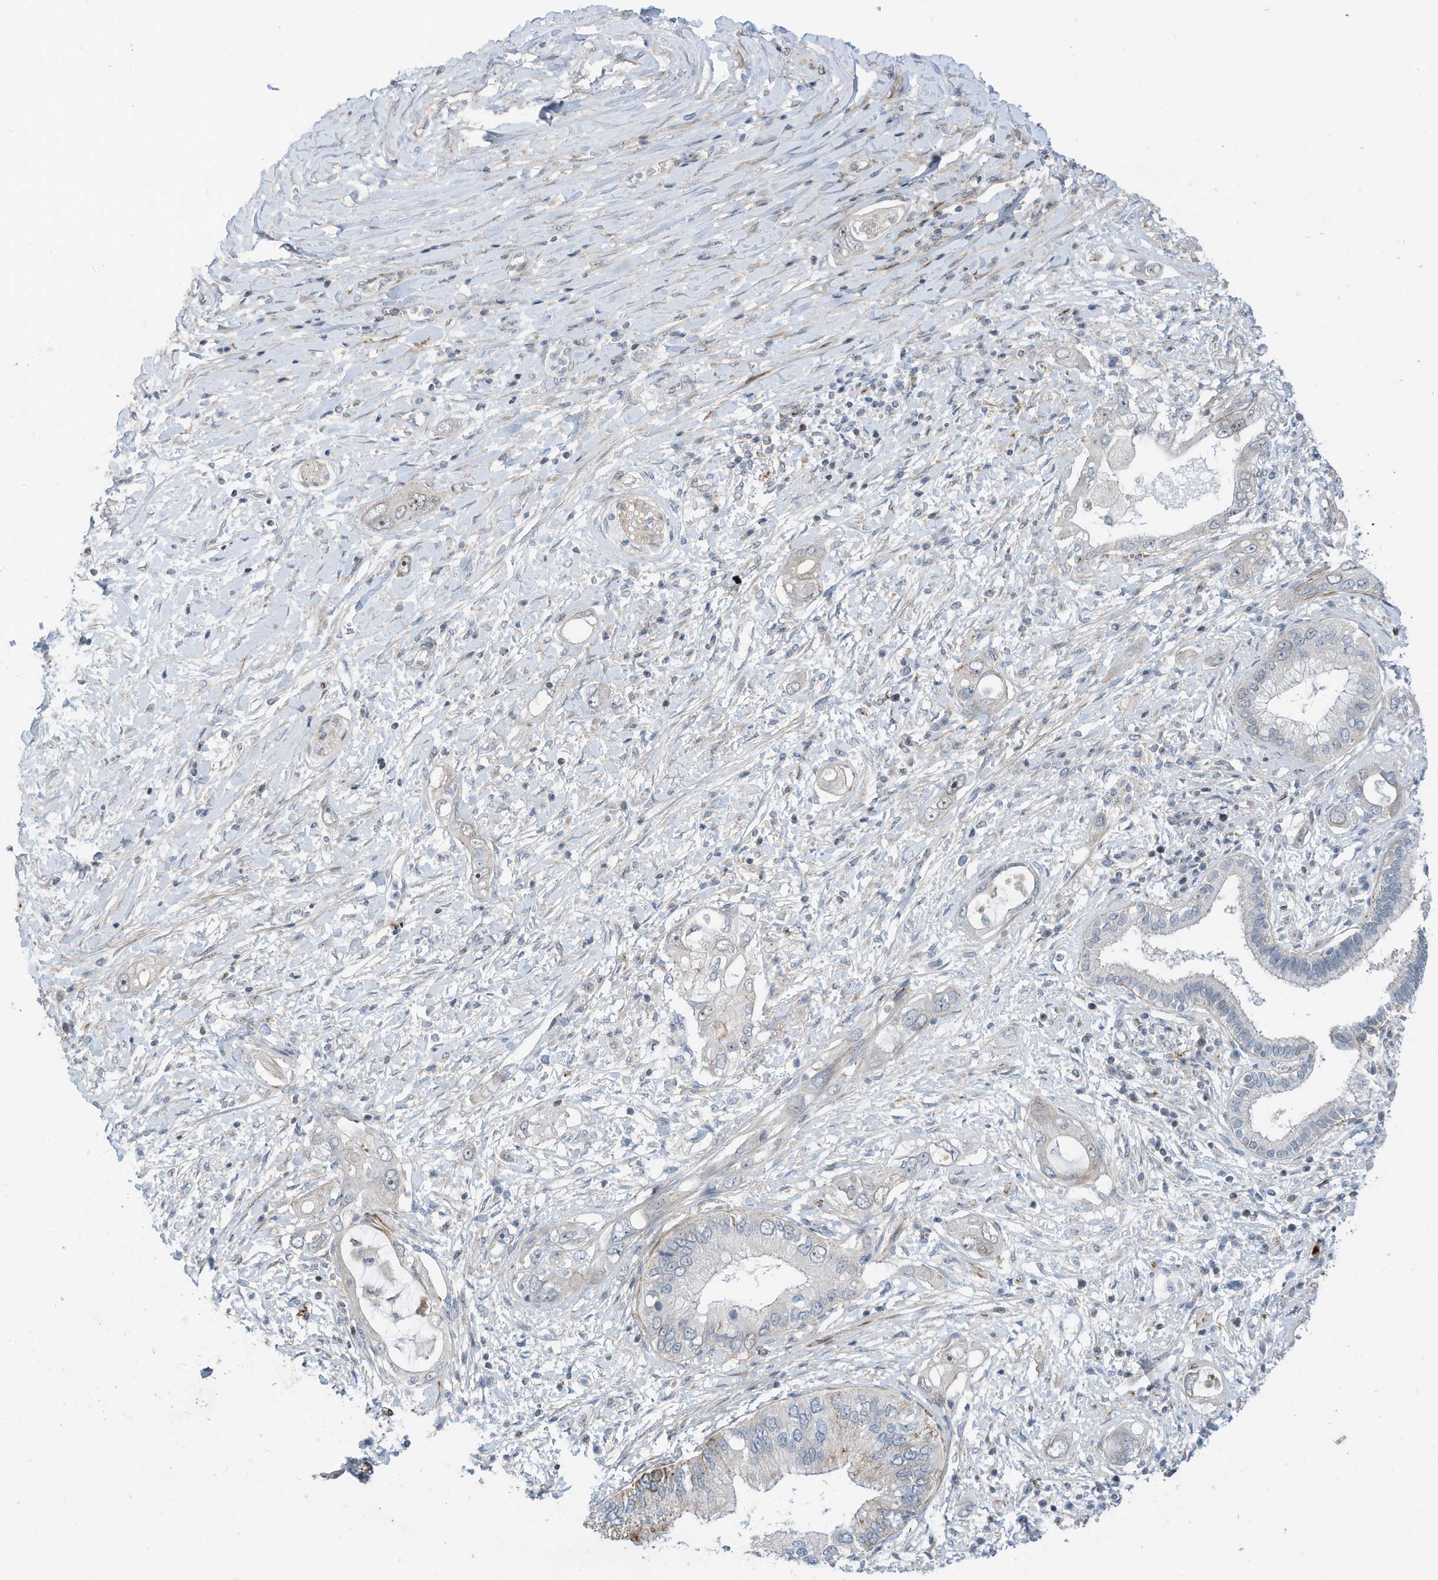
{"staining": {"intensity": "moderate", "quantity": "<25%", "location": "cytoplasmic/membranous"}, "tissue": "pancreatic cancer", "cell_type": "Tumor cells", "image_type": "cancer", "snomed": [{"axis": "morphology", "description": "Inflammation, NOS"}, {"axis": "morphology", "description": "Adenocarcinoma, NOS"}, {"axis": "topography", "description": "Pancreas"}], "caption": "Pancreatic cancer stained with a protein marker demonstrates moderate staining in tumor cells.", "gene": "GPATCH3", "patient": {"sex": "female", "age": 56}}